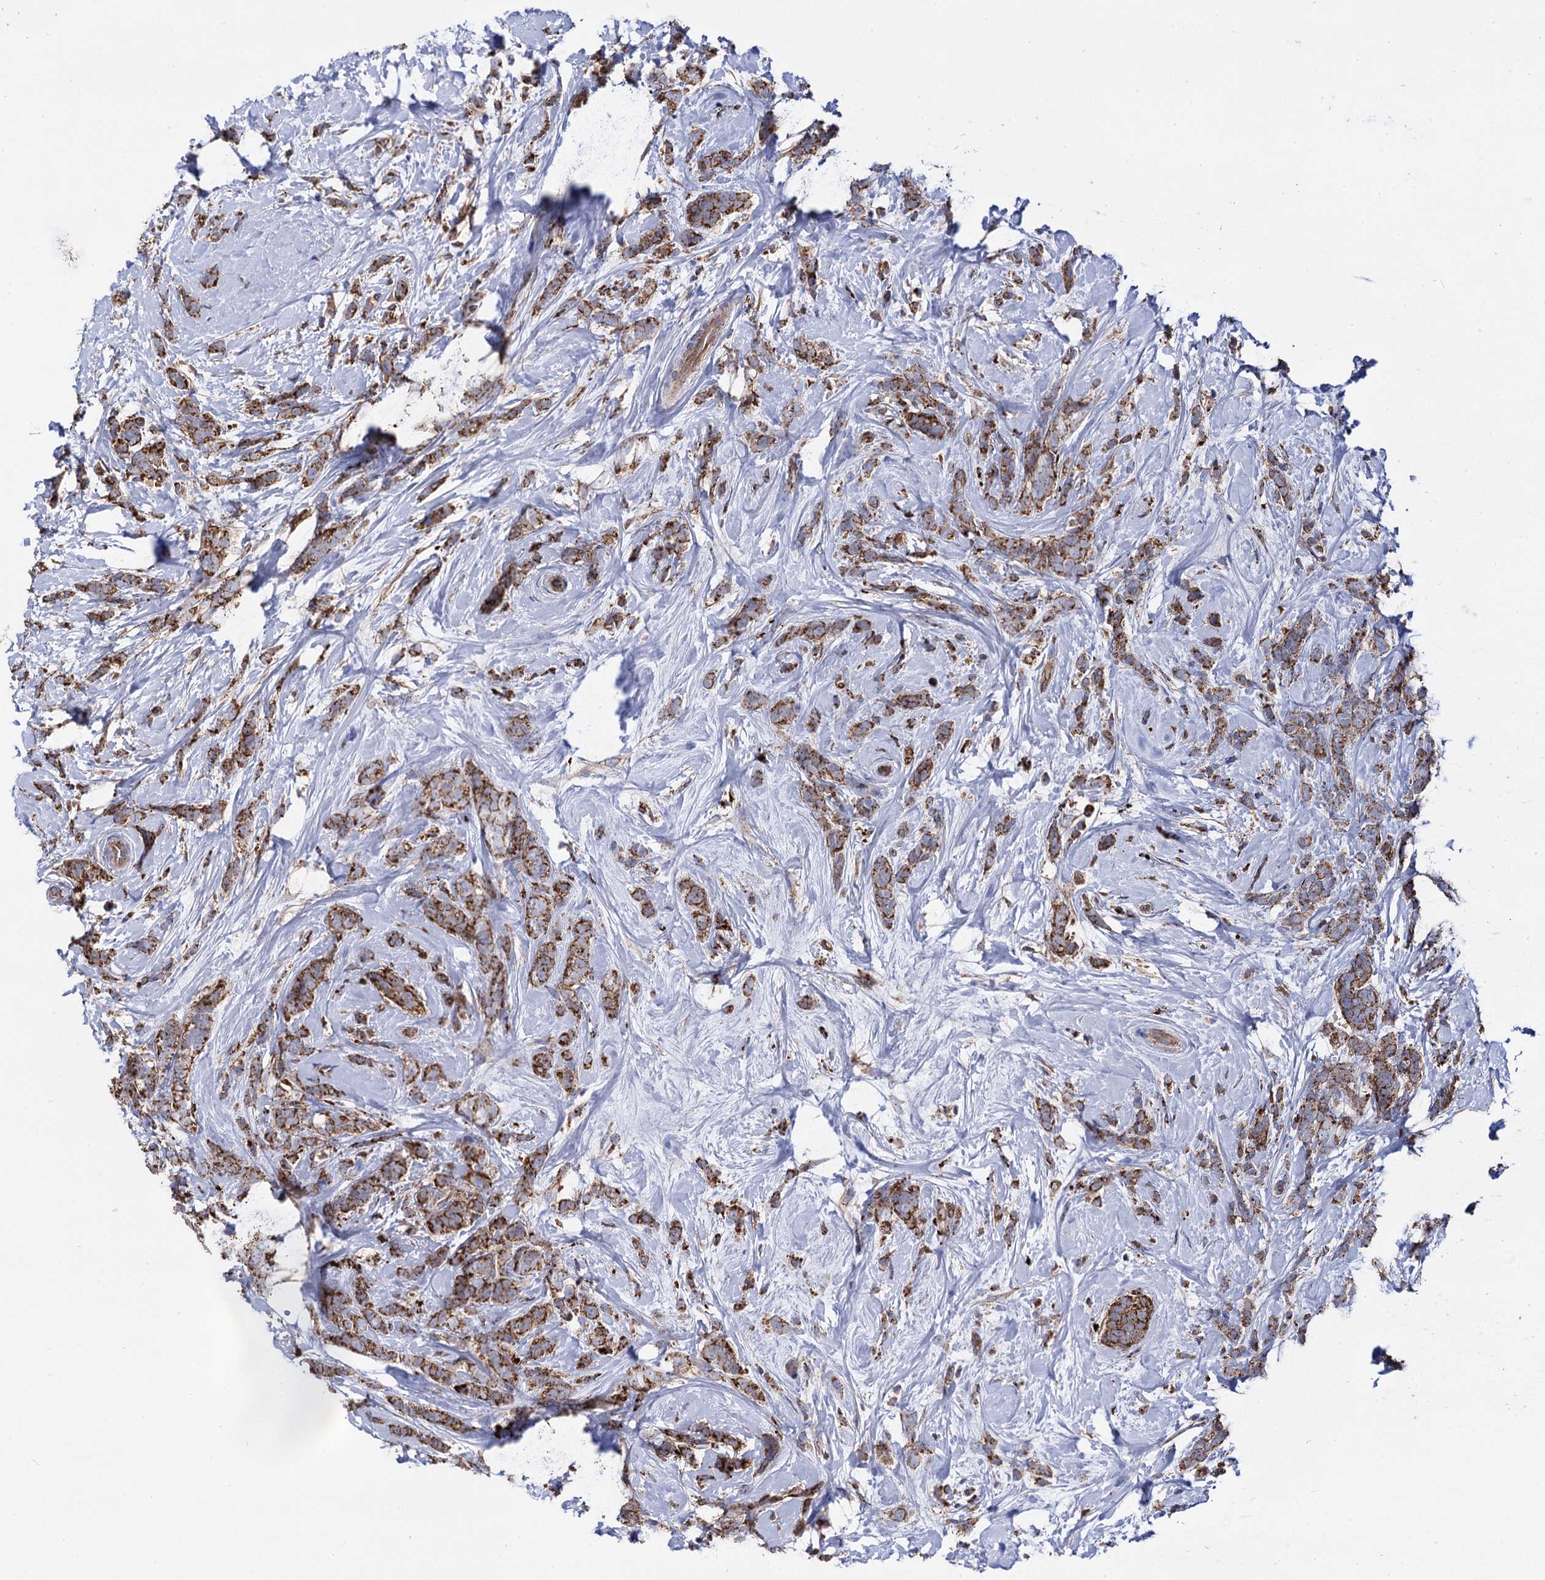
{"staining": {"intensity": "strong", "quantity": ">75%", "location": "cytoplasmic/membranous"}, "tissue": "breast cancer", "cell_type": "Tumor cells", "image_type": "cancer", "snomed": [{"axis": "morphology", "description": "Lobular carcinoma"}, {"axis": "topography", "description": "Breast"}], "caption": "Immunohistochemistry photomicrograph of neoplastic tissue: breast cancer (lobular carcinoma) stained using IHC shows high levels of strong protein expression localized specifically in the cytoplasmic/membranous of tumor cells, appearing as a cytoplasmic/membranous brown color.", "gene": "IQCH", "patient": {"sex": "female", "age": 58}}